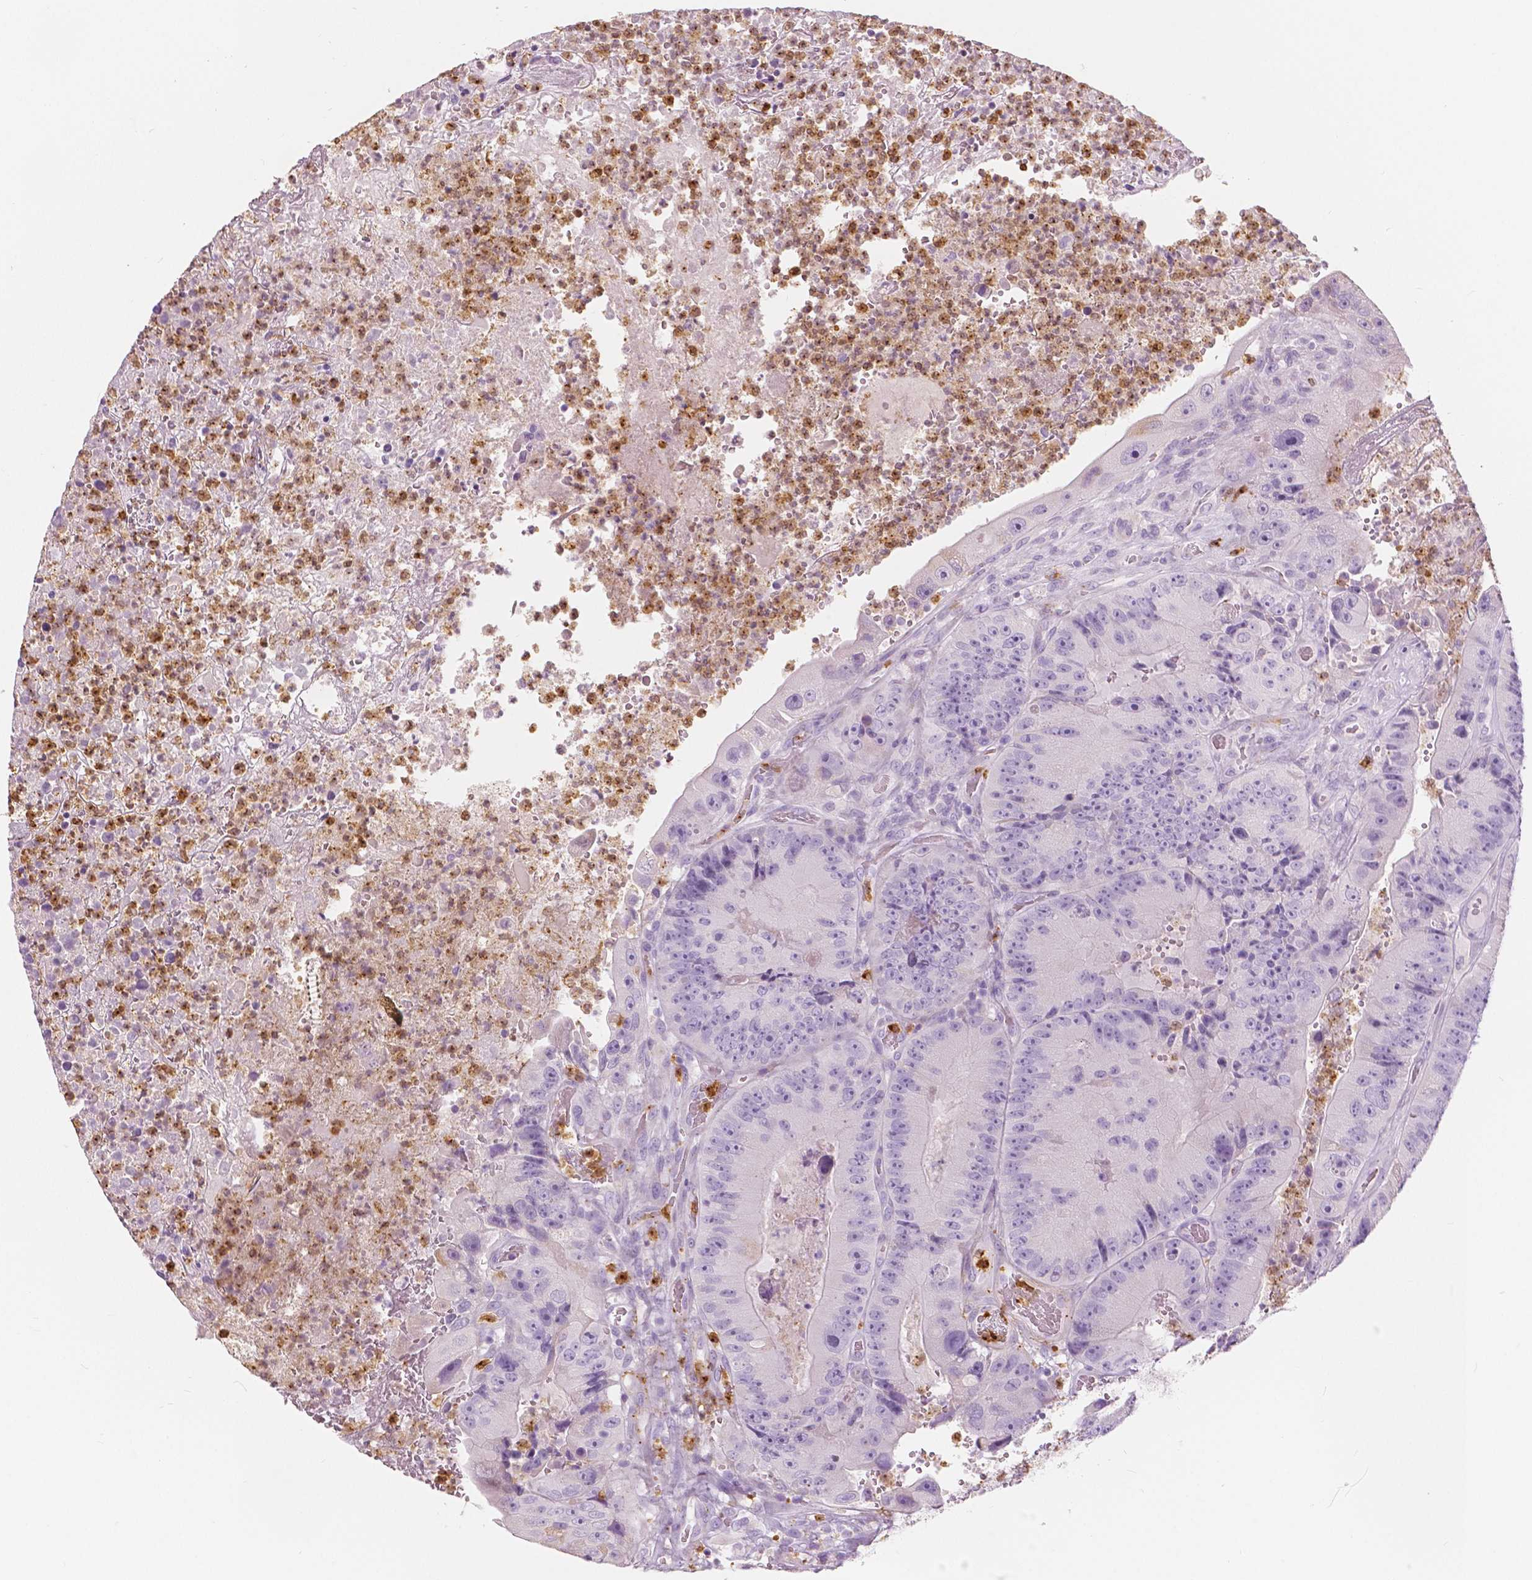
{"staining": {"intensity": "negative", "quantity": "none", "location": "none"}, "tissue": "colorectal cancer", "cell_type": "Tumor cells", "image_type": "cancer", "snomed": [{"axis": "morphology", "description": "Adenocarcinoma, NOS"}, {"axis": "topography", "description": "Colon"}], "caption": "Immunohistochemical staining of human colorectal cancer (adenocarcinoma) reveals no significant staining in tumor cells.", "gene": "CXCR2", "patient": {"sex": "female", "age": 86}}